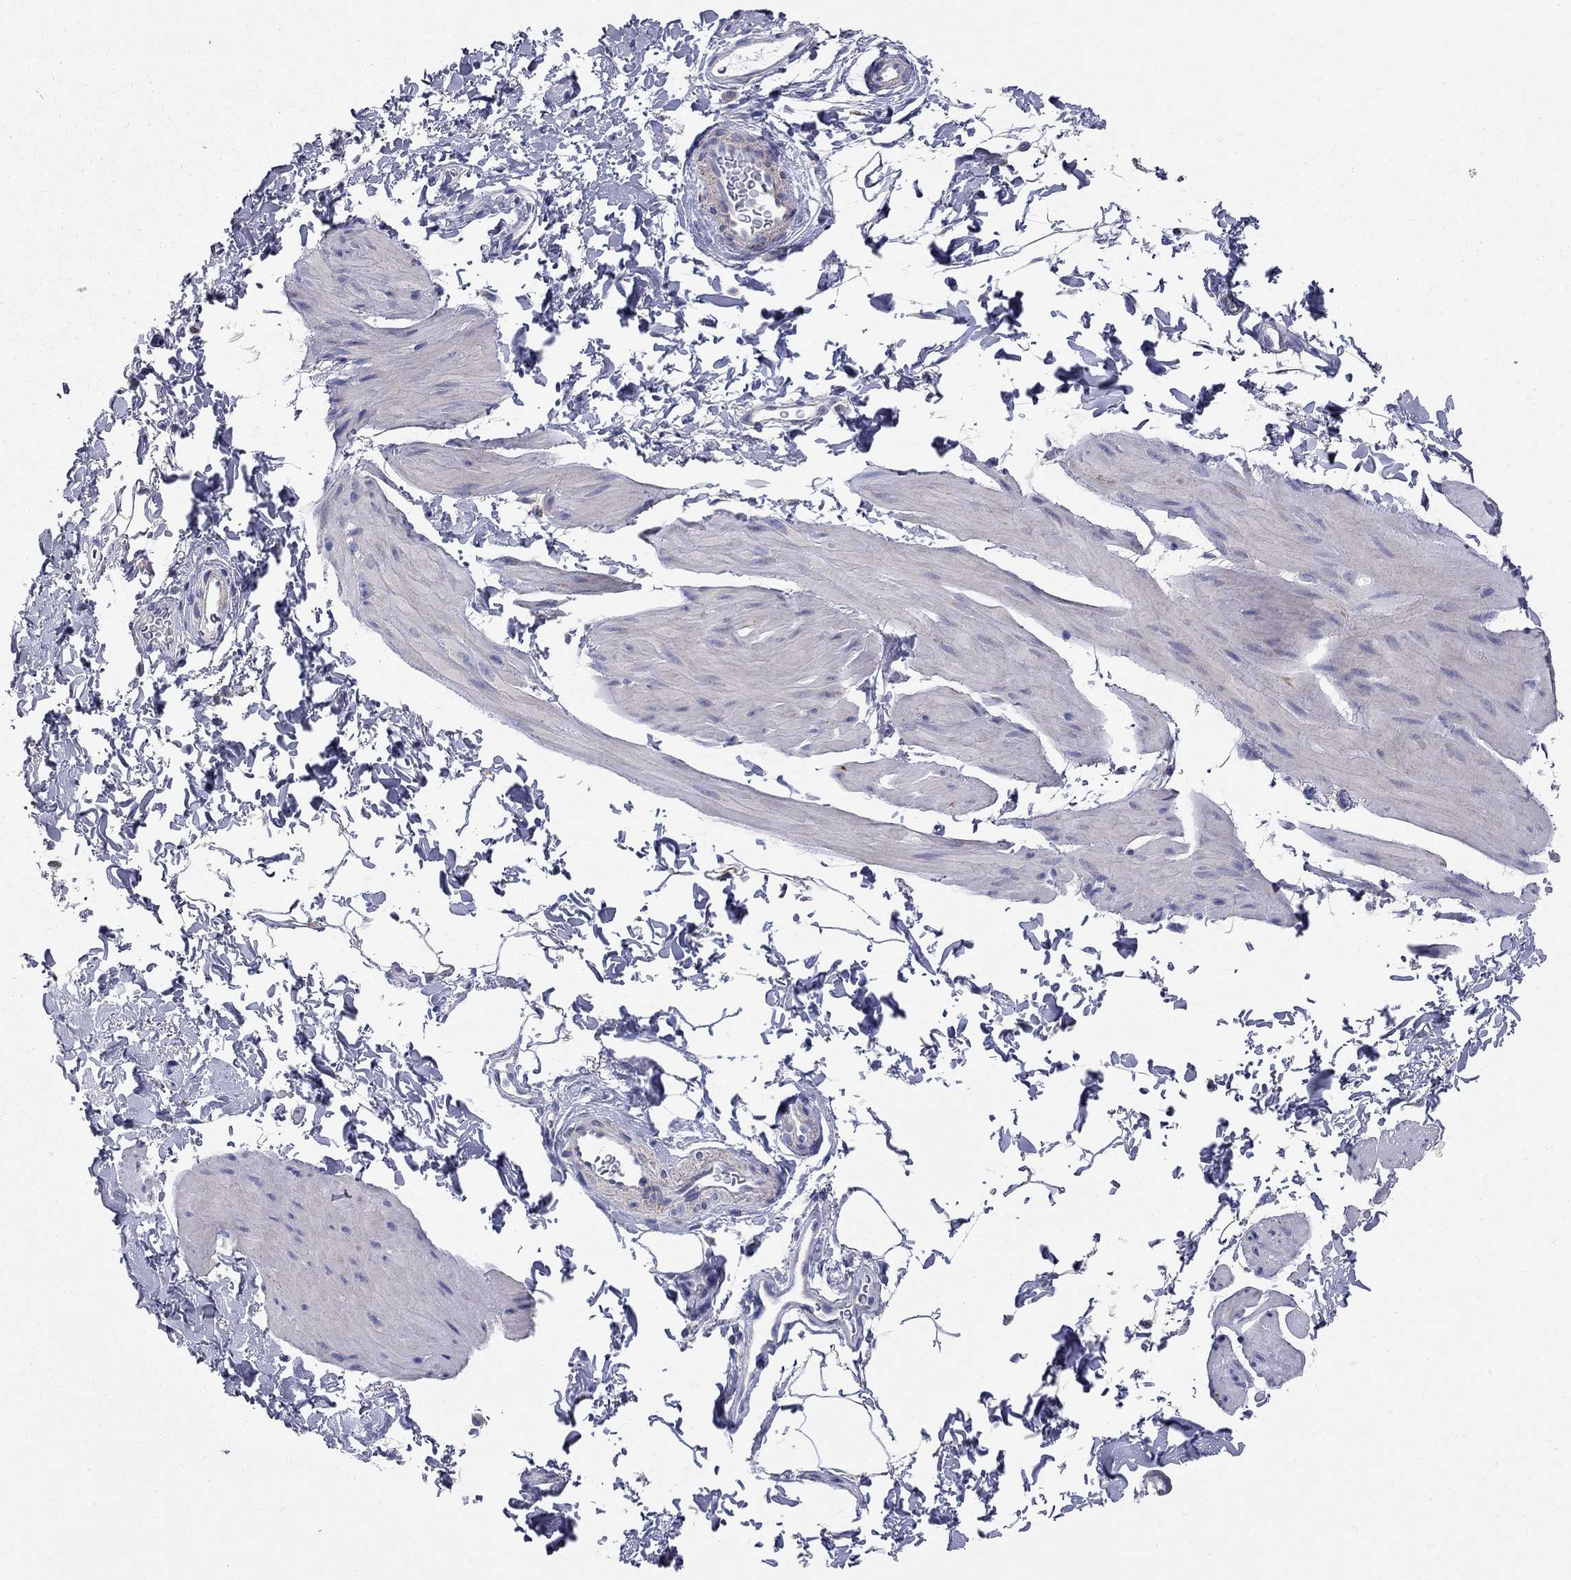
{"staining": {"intensity": "negative", "quantity": "none", "location": "none"}, "tissue": "smooth muscle", "cell_type": "Smooth muscle cells", "image_type": "normal", "snomed": [{"axis": "morphology", "description": "Normal tissue, NOS"}, {"axis": "topography", "description": "Adipose tissue"}, {"axis": "topography", "description": "Smooth muscle"}, {"axis": "topography", "description": "Peripheral nerve tissue"}], "caption": "Immunohistochemistry (IHC) of normal smooth muscle demonstrates no positivity in smooth muscle cells.", "gene": "CFAP161", "patient": {"sex": "male", "age": 83}}